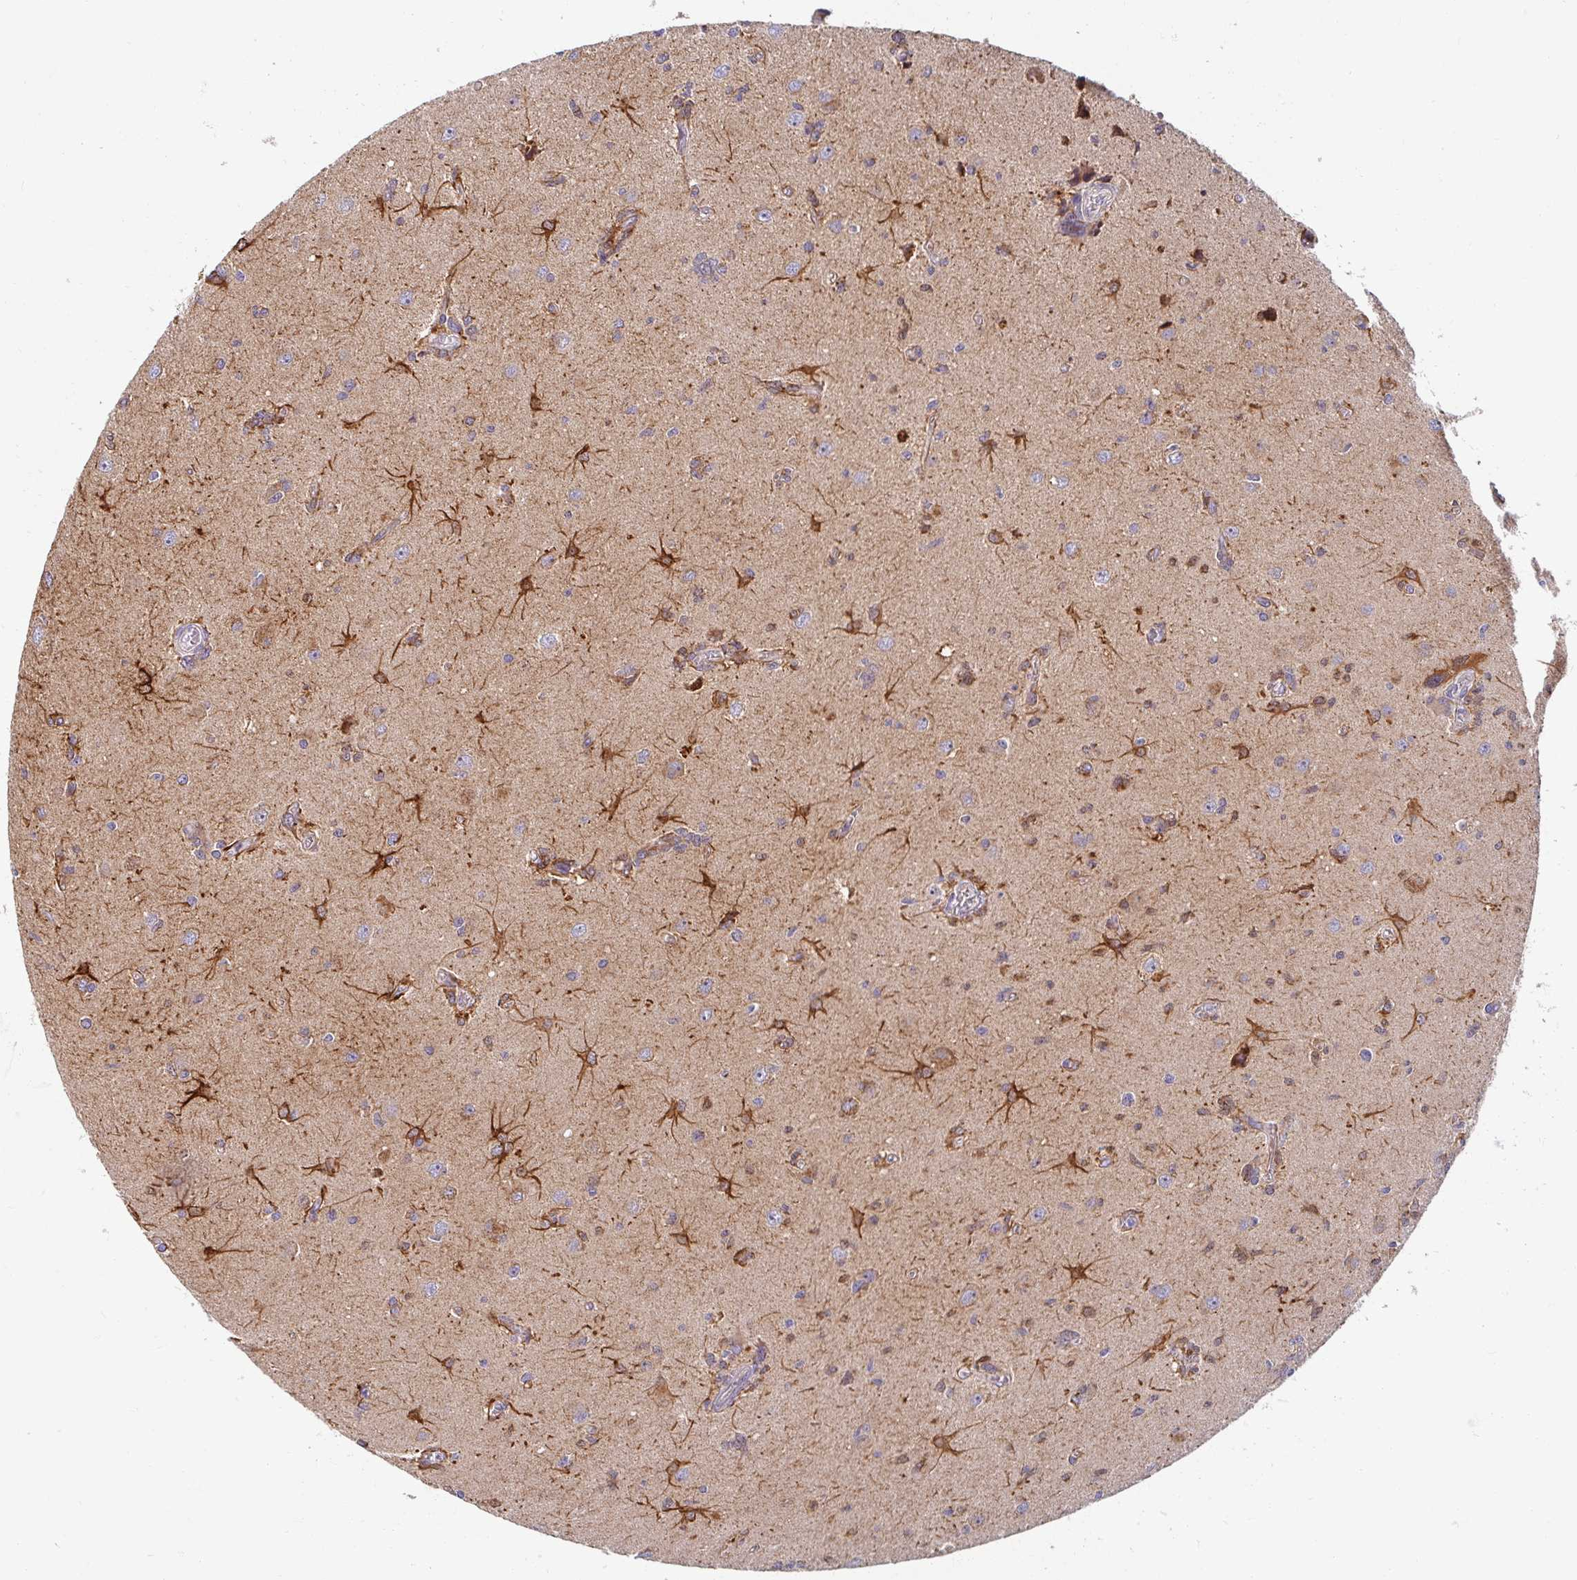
{"staining": {"intensity": "moderate", "quantity": "<25%", "location": "cytoplasmic/membranous"}, "tissue": "glioma", "cell_type": "Tumor cells", "image_type": "cancer", "snomed": [{"axis": "morphology", "description": "Glioma, malignant, High grade"}, {"axis": "topography", "description": "Brain"}], "caption": "Protein expression analysis of human glioma reveals moderate cytoplasmic/membranous staining in about <25% of tumor cells.", "gene": "SKP2", "patient": {"sex": "male", "age": 67}}